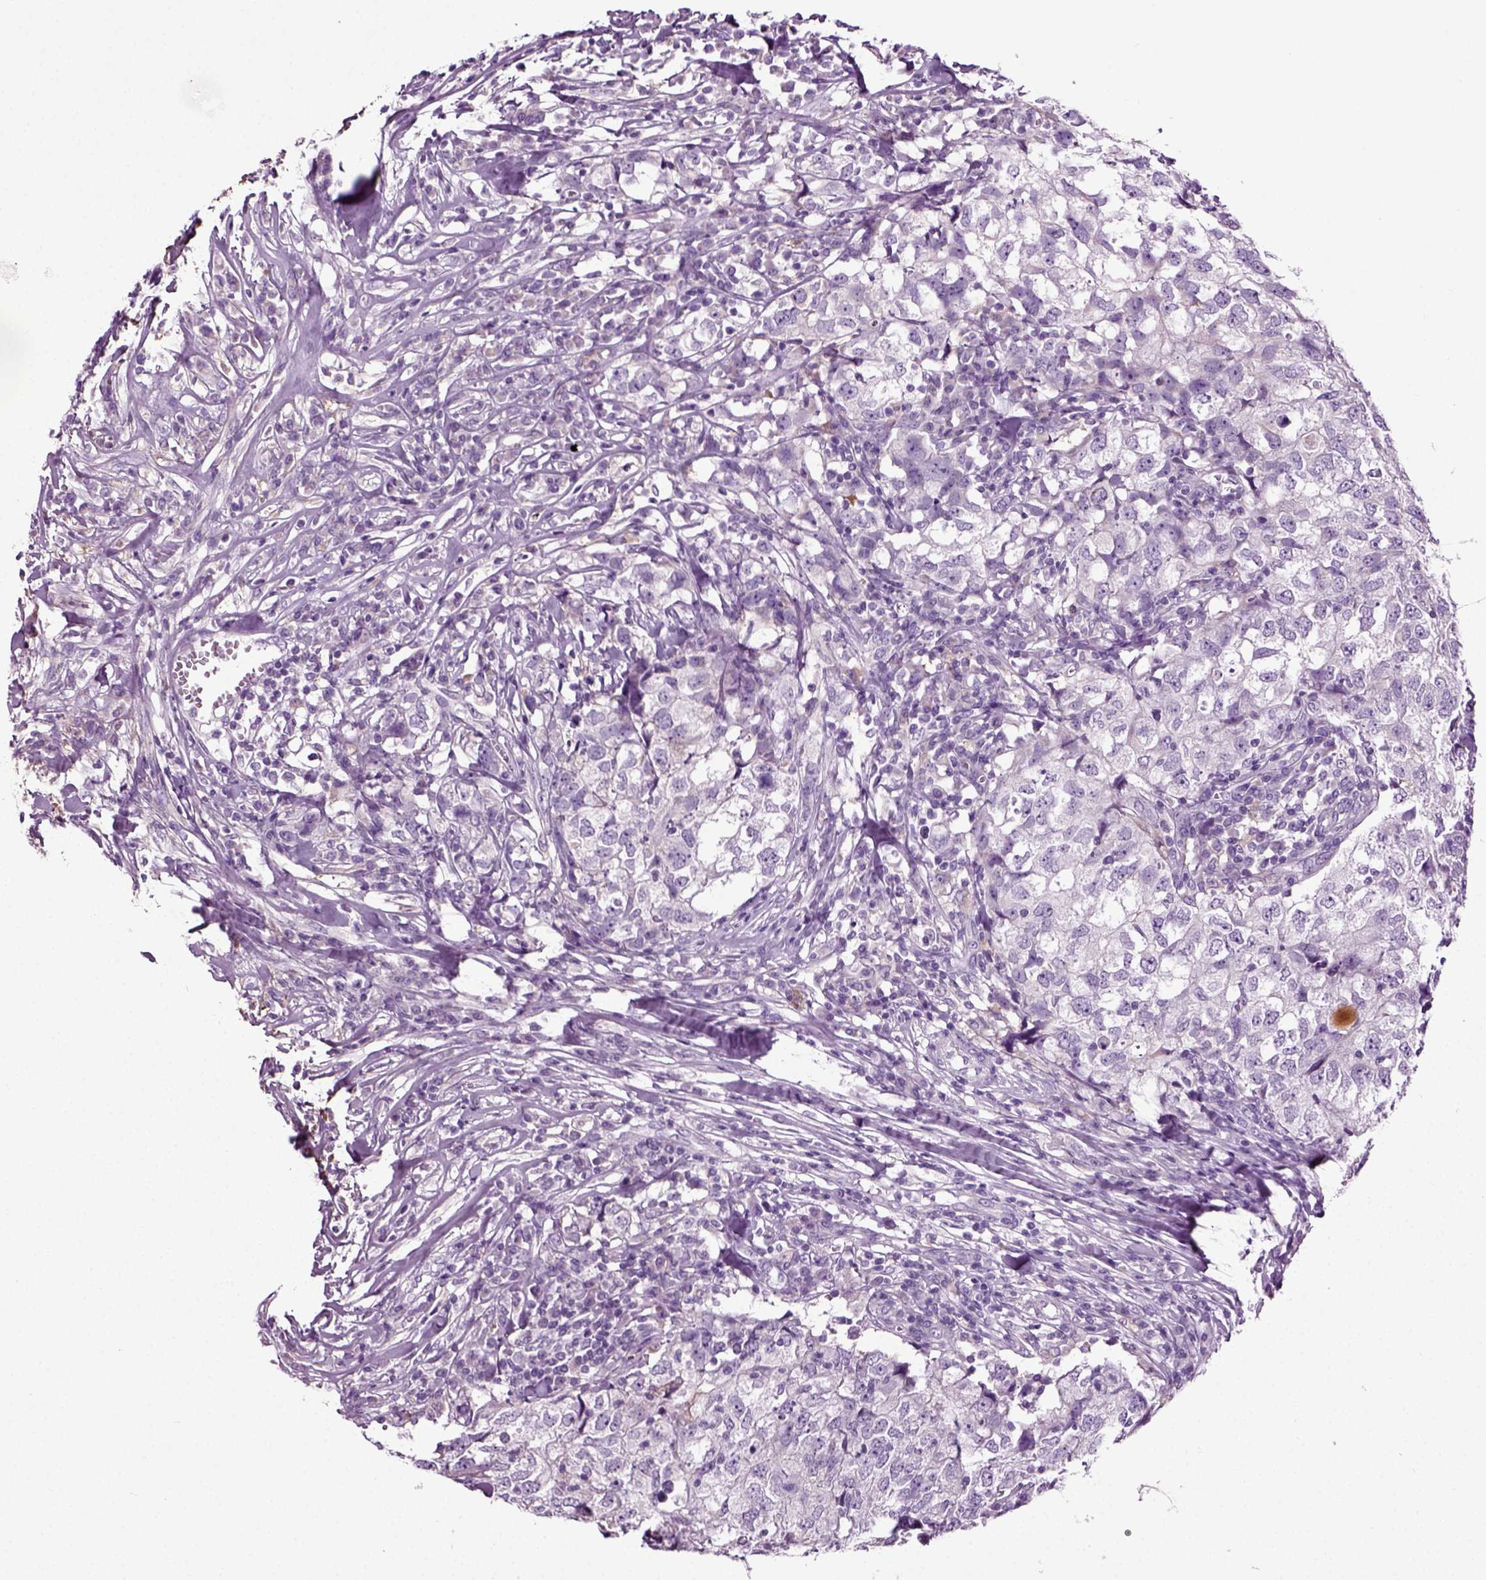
{"staining": {"intensity": "negative", "quantity": "none", "location": "none"}, "tissue": "breast cancer", "cell_type": "Tumor cells", "image_type": "cancer", "snomed": [{"axis": "morphology", "description": "Duct carcinoma"}, {"axis": "topography", "description": "Breast"}], "caption": "There is no significant staining in tumor cells of invasive ductal carcinoma (breast). (DAB IHC, high magnification).", "gene": "DNAH10", "patient": {"sex": "female", "age": 30}}